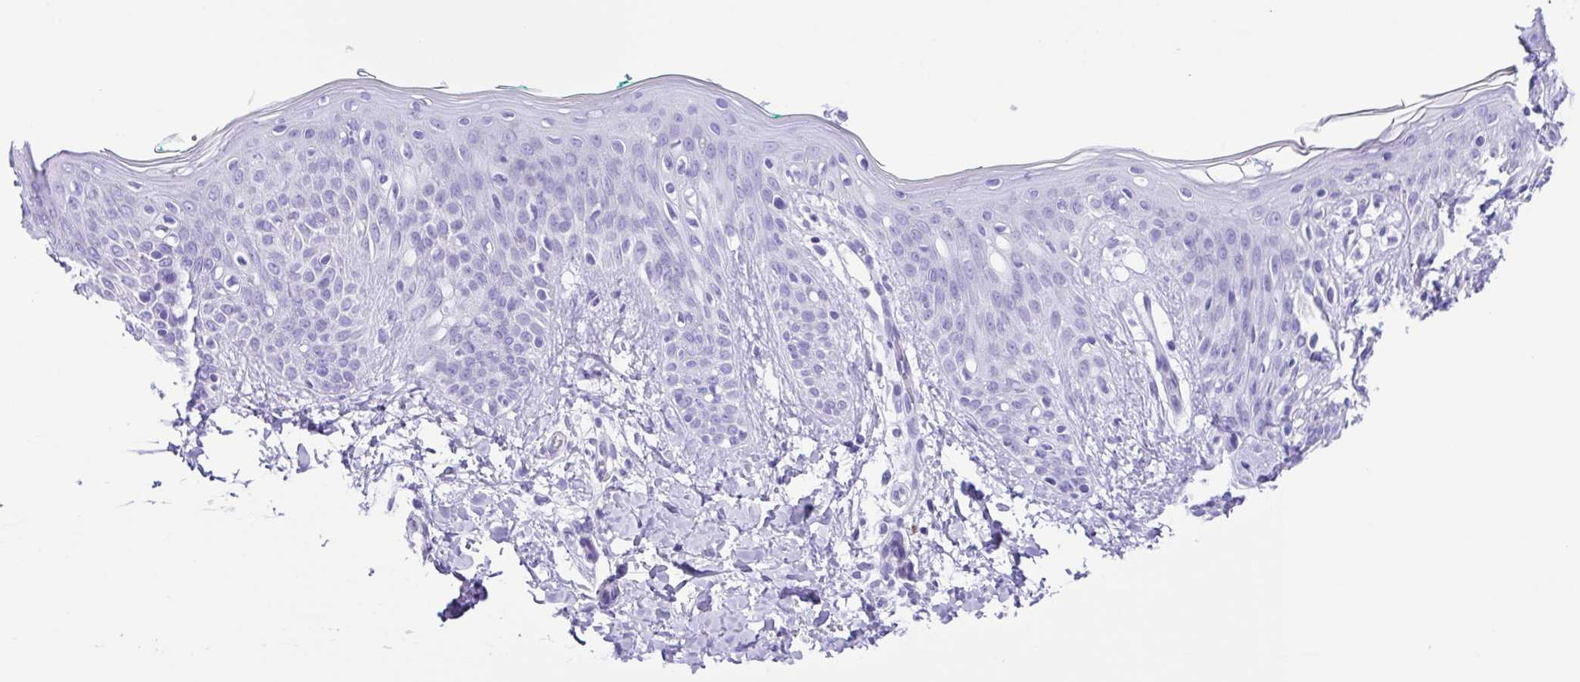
{"staining": {"intensity": "negative", "quantity": "none", "location": "none"}, "tissue": "skin", "cell_type": "Fibroblasts", "image_type": "normal", "snomed": [{"axis": "morphology", "description": "Normal tissue, NOS"}, {"axis": "topography", "description": "Skin"}], "caption": "Protein analysis of normal skin exhibits no significant positivity in fibroblasts.", "gene": "GPR17", "patient": {"sex": "male", "age": 16}}